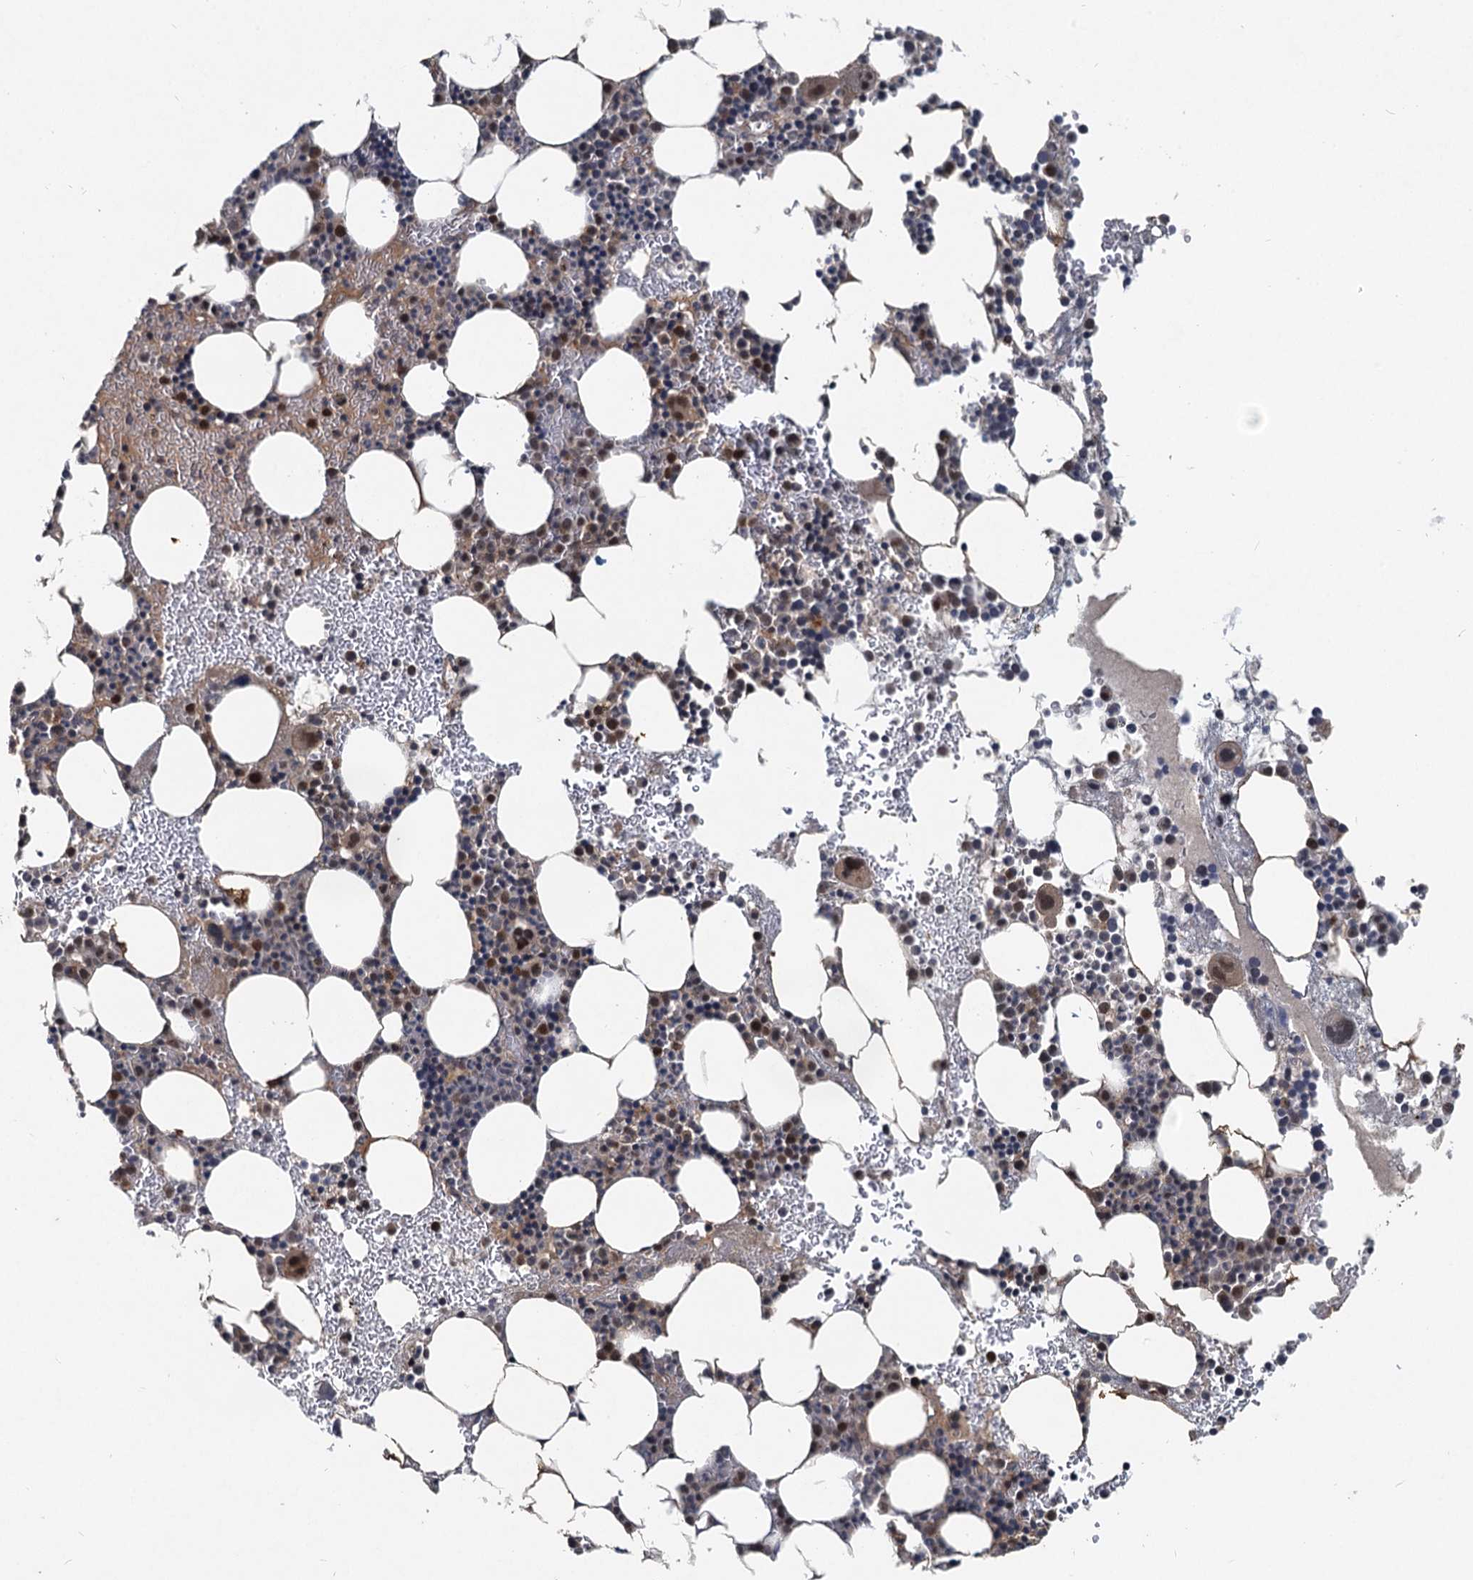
{"staining": {"intensity": "strong", "quantity": "25%-75%", "location": "cytoplasmic/membranous,nuclear"}, "tissue": "bone marrow", "cell_type": "Hematopoietic cells", "image_type": "normal", "snomed": [{"axis": "morphology", "description": "Normal tissue, NOS"}, {"axis": "topography", "description": "Bone marrow"}], "caption": "Approximately 25%-75% of hematopoietic cells in benign bone marrow exhibit strong cytoplasmic/membranous,nuclear protein staining as visualized by brown immunohistochemical staining.", "gene": "RITA1", "patient": {"sex": "female", "age": 76}}